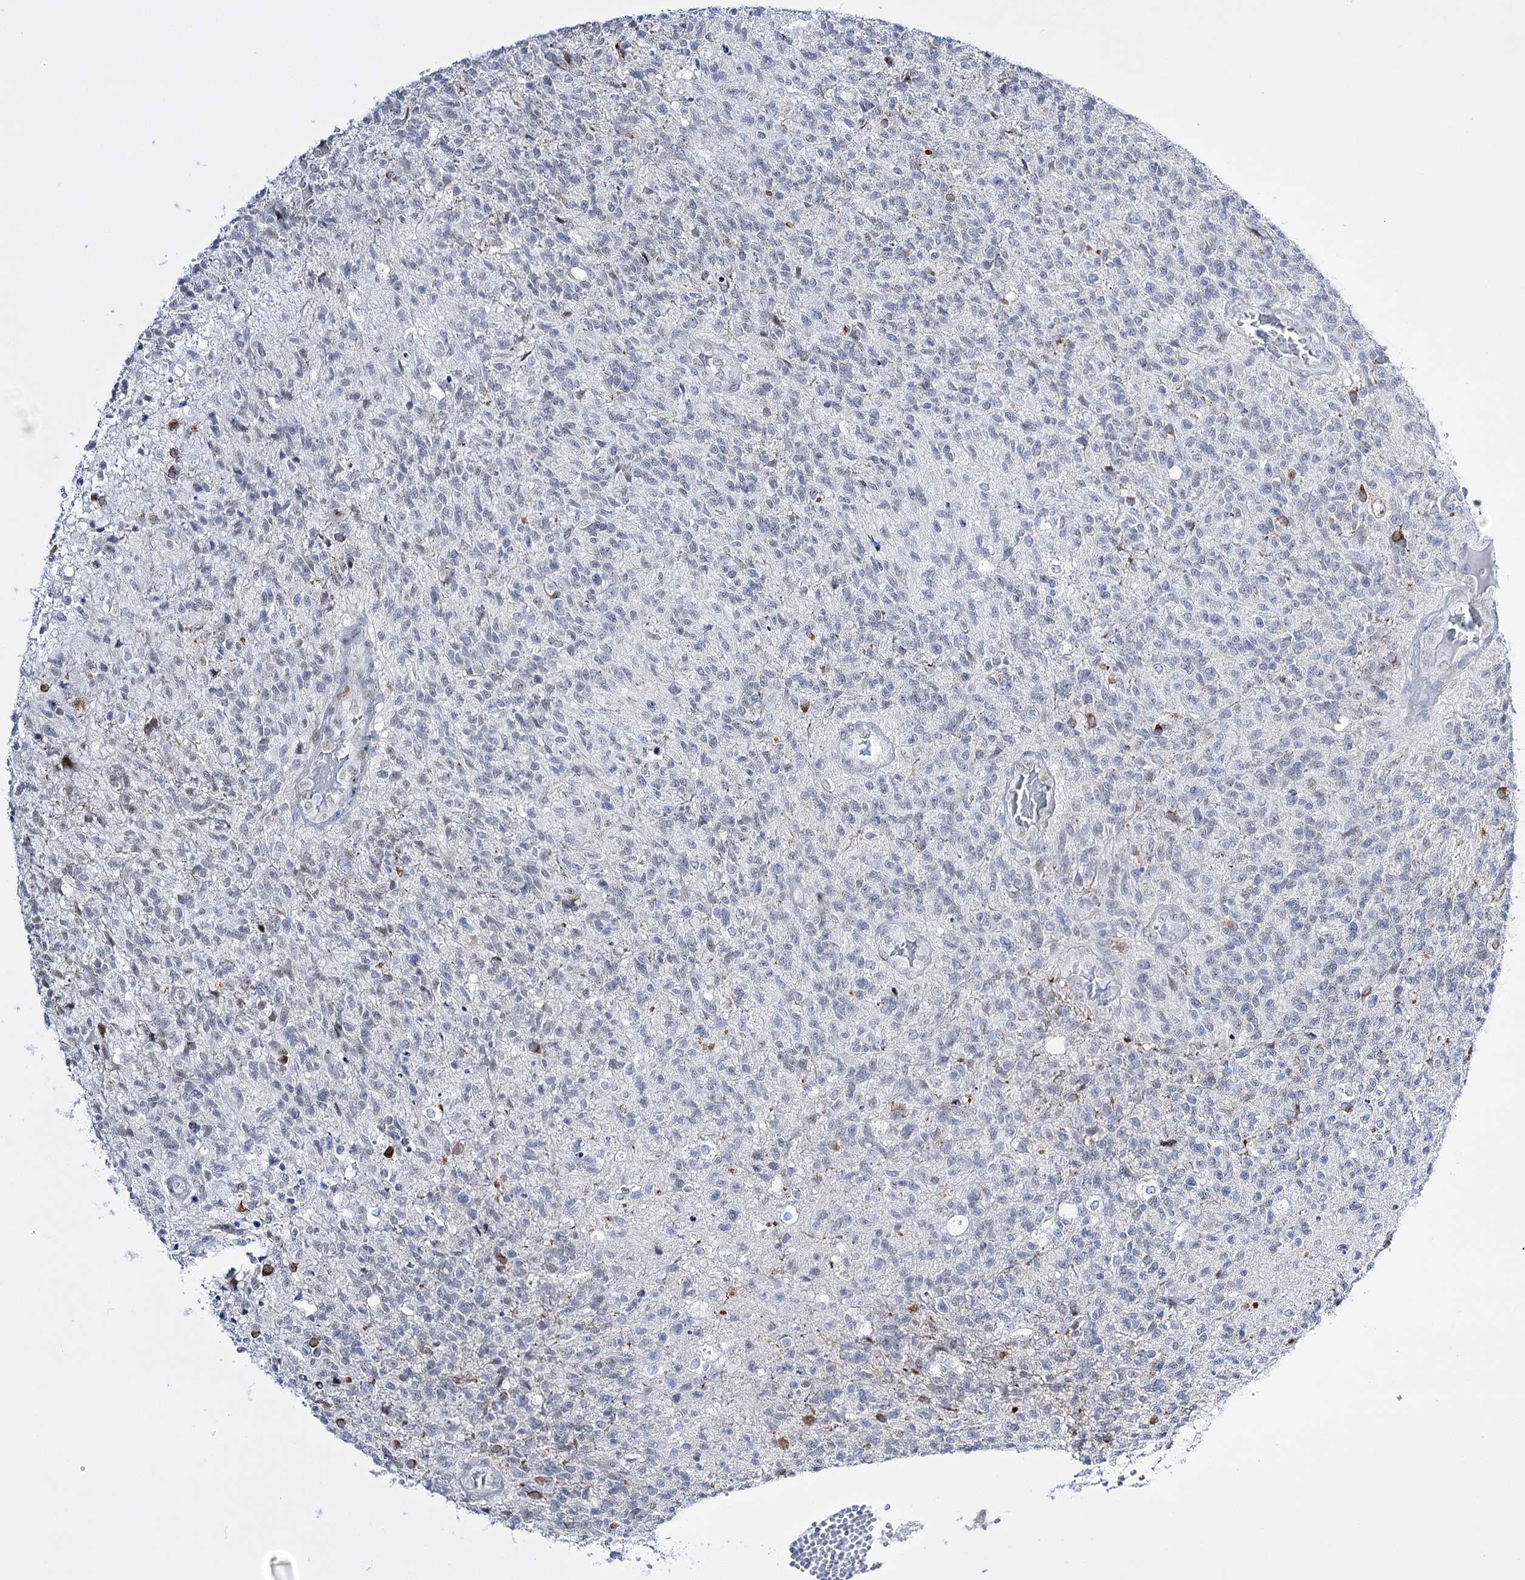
{"staining": {"intensity": "negative", "quantity": "none", "location": "none"}, "tissue": "glioma", "cell_type": "Tumor cells", "image_type": "cancer", "snomed": [{"axis": "morphology", "description": "Glioma, malignant, High grade"}, {"axis": "topography", "description": "Brain"}], "caption": "Tumor cells are negative for brown protein staining in malignant high-grade glioma. (DAB (3,3'-diaminobenzidine) immunohistochemistry (IHC) with hematoxylin counter stain).", "gene": "RBM15B", "patient": {"sex": "male", "age": 56}}